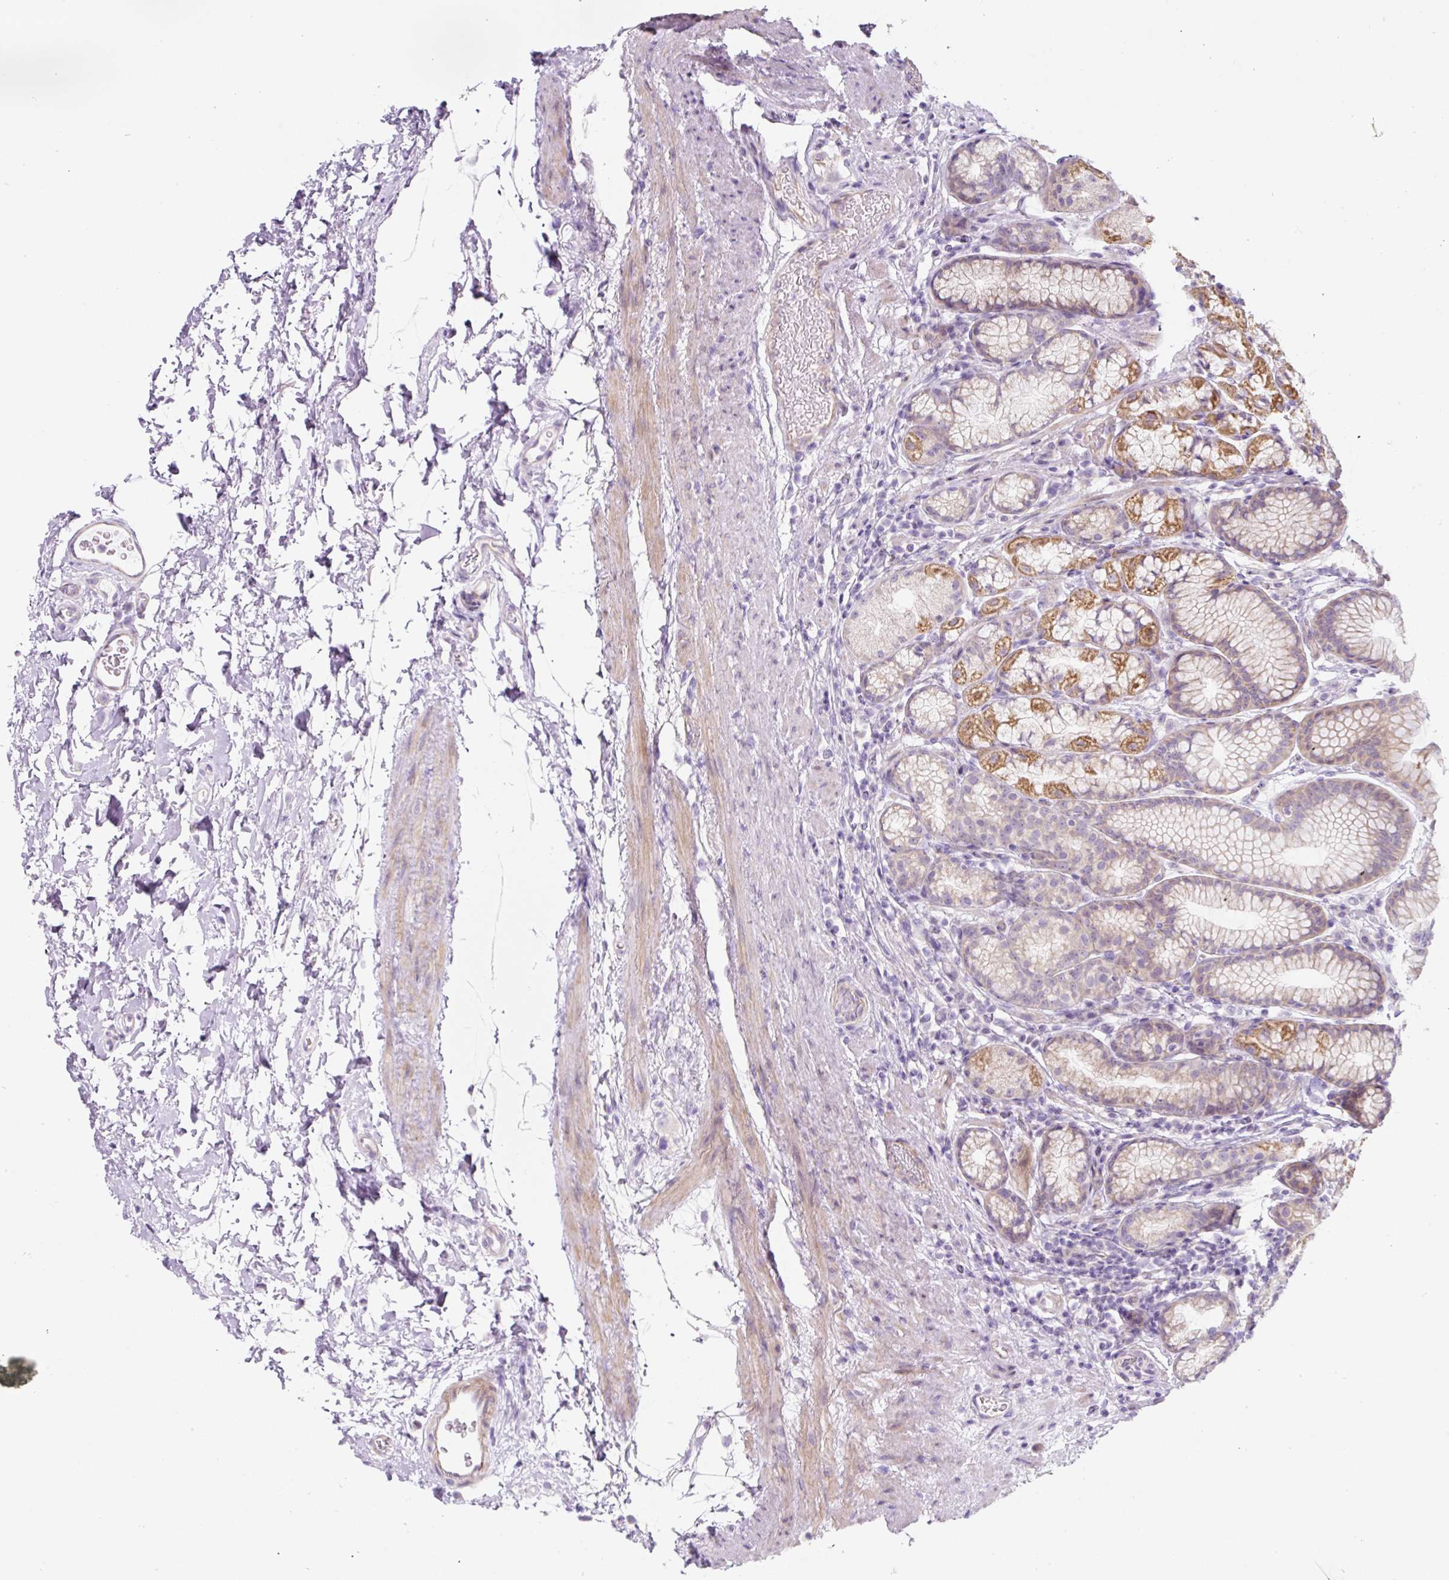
{"staining": {"intensity": "moderate", "quantity": "25%-75%", "location": "cytoplasmic/membranous"}, "tissue": "stomach", "cell_type": "Glandular cells", "image_type": "normal", "snomed": [{"axis": "morphology", "description": "Normal tissue, NOS"}, {"axis": "topography", "description": "Stomach, lower"}], "caption": "This histopathology image reveals benign stomach stained with IHC to label a protein in brown. The cytoplasmic/membranous of glandular cells show moderate positivity for the protein. Nuclei are counter-stained blue.", "gene": "ERAP2", "patient": {"sex": "male", "age": 67}}